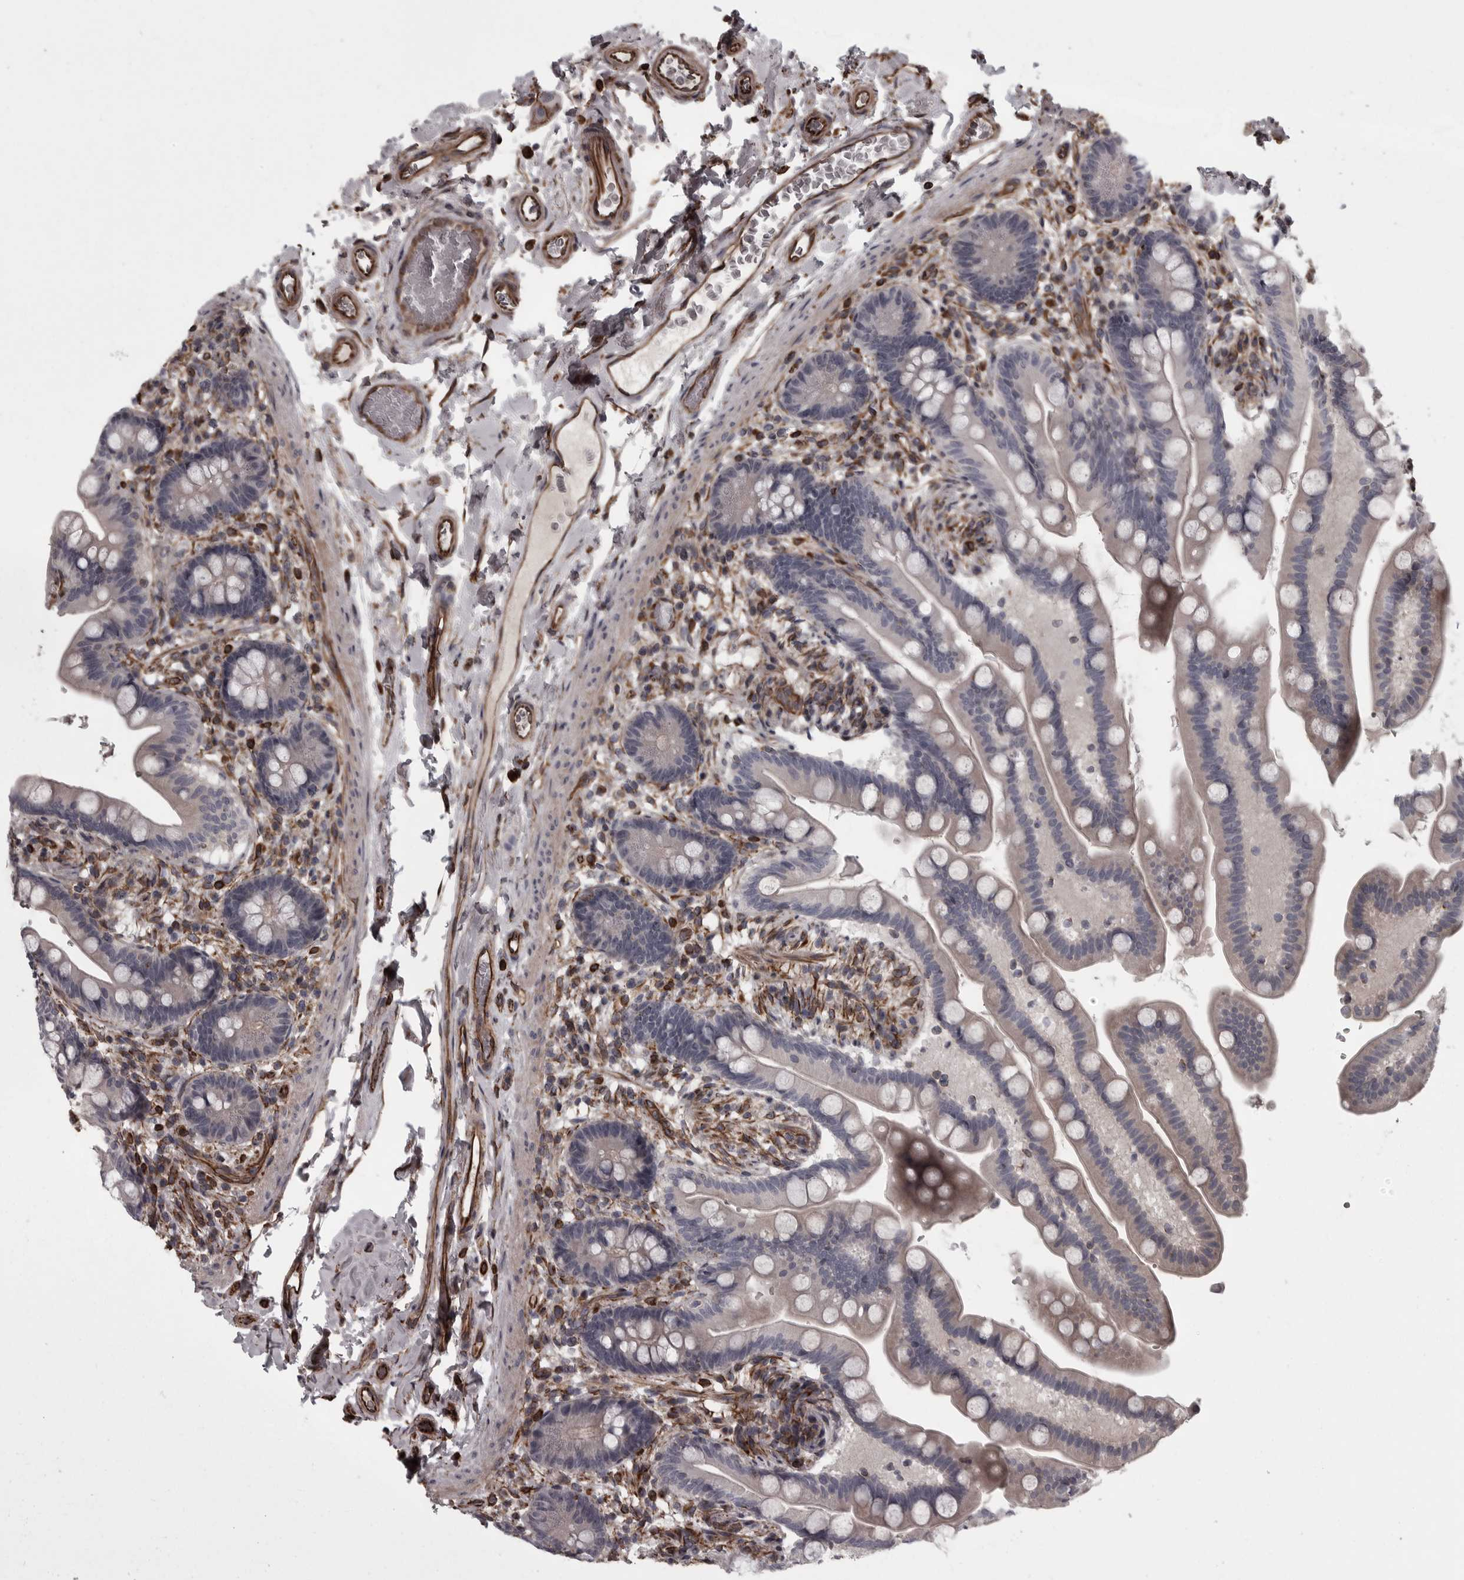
{"staining": {"intensity": "strong", "quantity": ">75%", "location": "cytoplasmic/membranous"}, "tissue": "colon", "cell_type": "Endothelial cells", "image_type": "normal", "snomed": [{"axis": "morphology", "description": "Normal tissue, NOS"}, {"axis": "topography", "description": "Smooth muscle"}, {"axis": "topography", "description": "Colon"}], "caption": "This photomicrograph reveals immunohistochemistry staining of normal colon, with high strong cytoplasmic/membranous staining in approximately >75% of endothelial cells.", "gene": "FAAP100", "patient": {"sex": "male", "age": 73}}